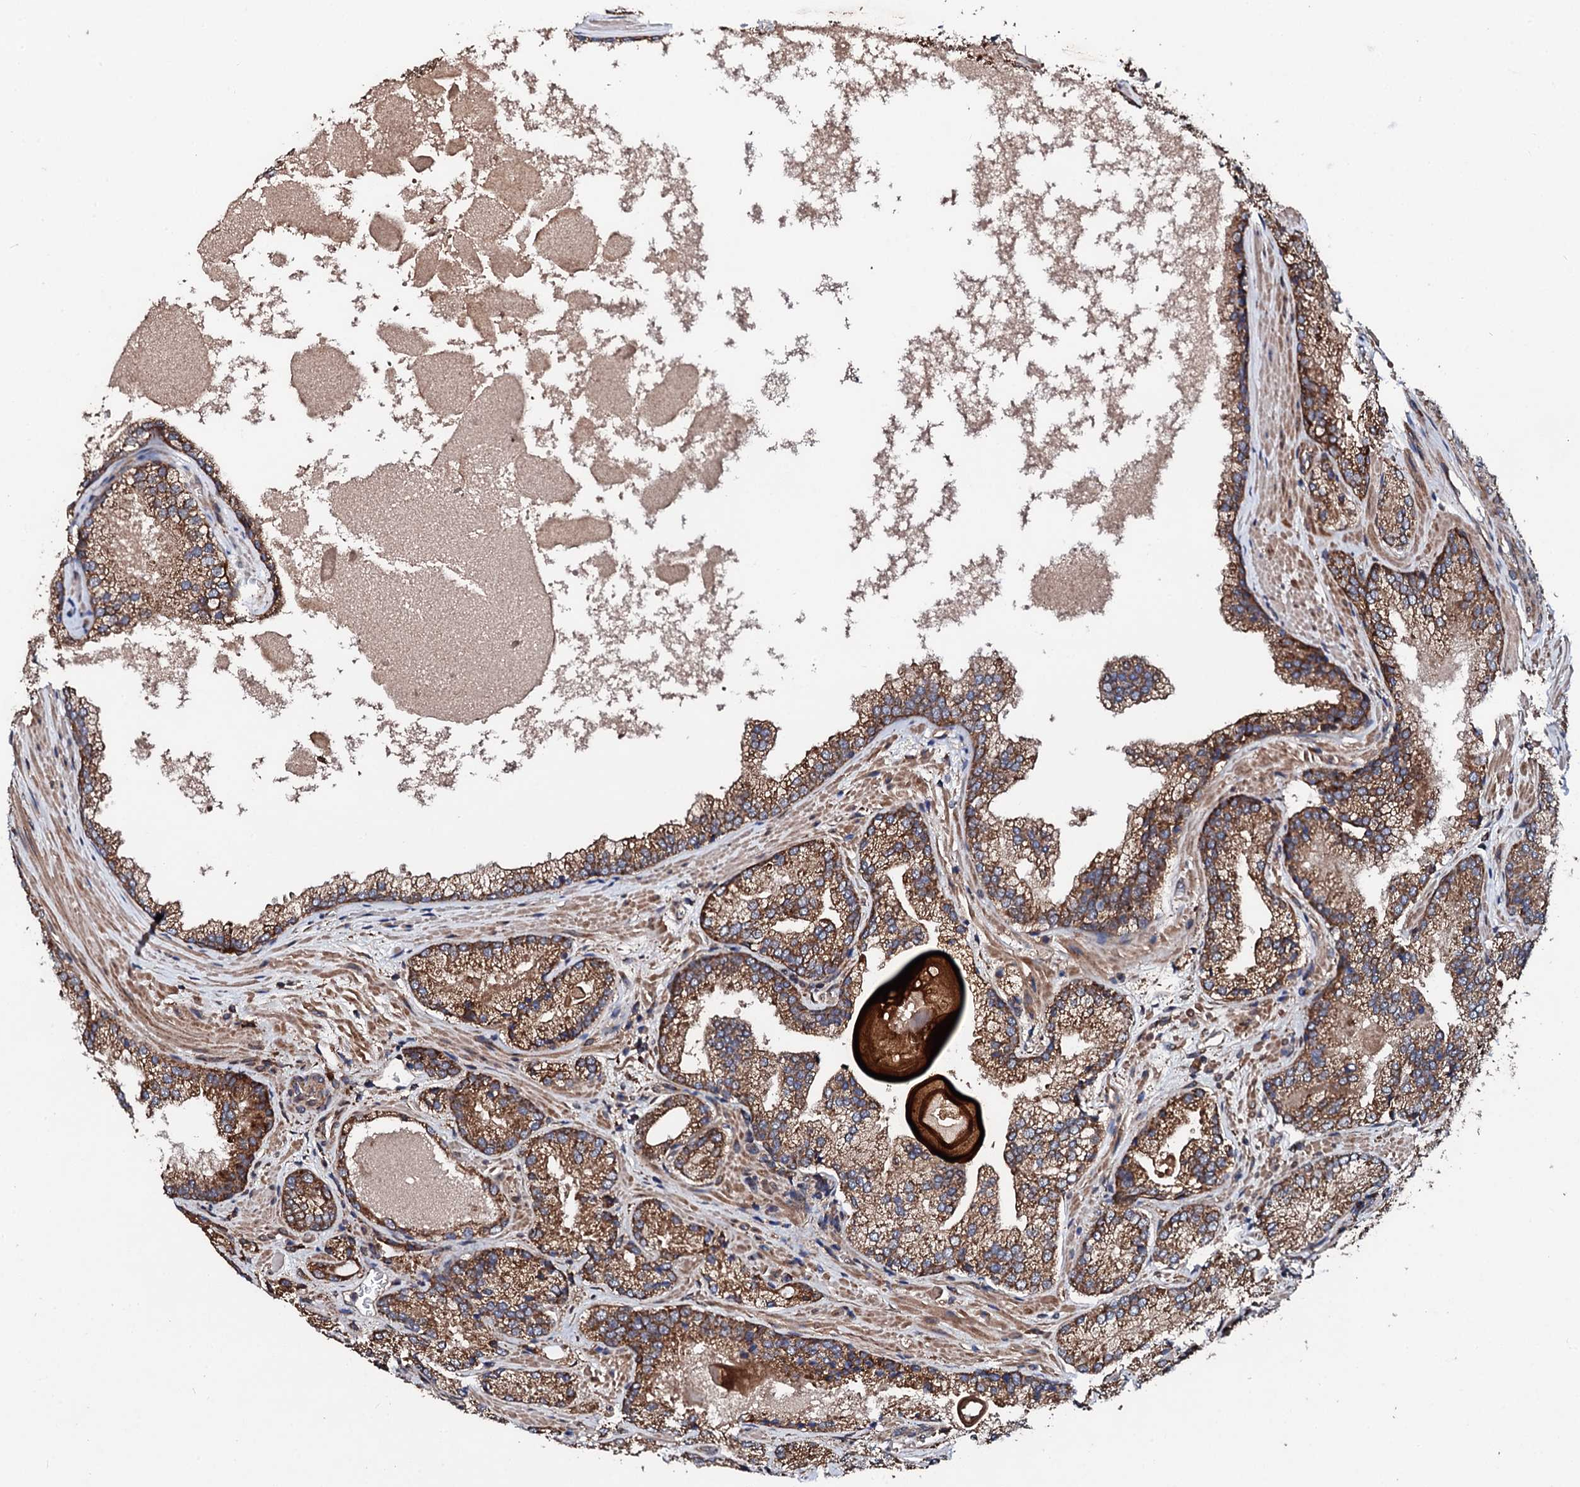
{"staining": {"intensity": "moderate", "quantity": ">75%", "location": "cytoplasmic/membranous"}, "tissue": "prostate cancer", "cell_type": "Tumor cells", "image_type": "cancer", "snomed": [{"axis": "morphology", "description": "Adenocarcinoma, Low grade"}, {"axis": "topography", "description": "Prostate"}], "caption": "Immunohistochemical staining of human adenocarcinoma (low-grade) (prostate) exhibits moderate cytoplasmic/membranous protein staining in approximately >75% of tumor cells. Using DAB (brown) and hematoxylin (blue) stains, captured at high magnification using brightfield microscopy.", "gene": "CKAP5", "patient": {"sex": "male", "age": 74}}